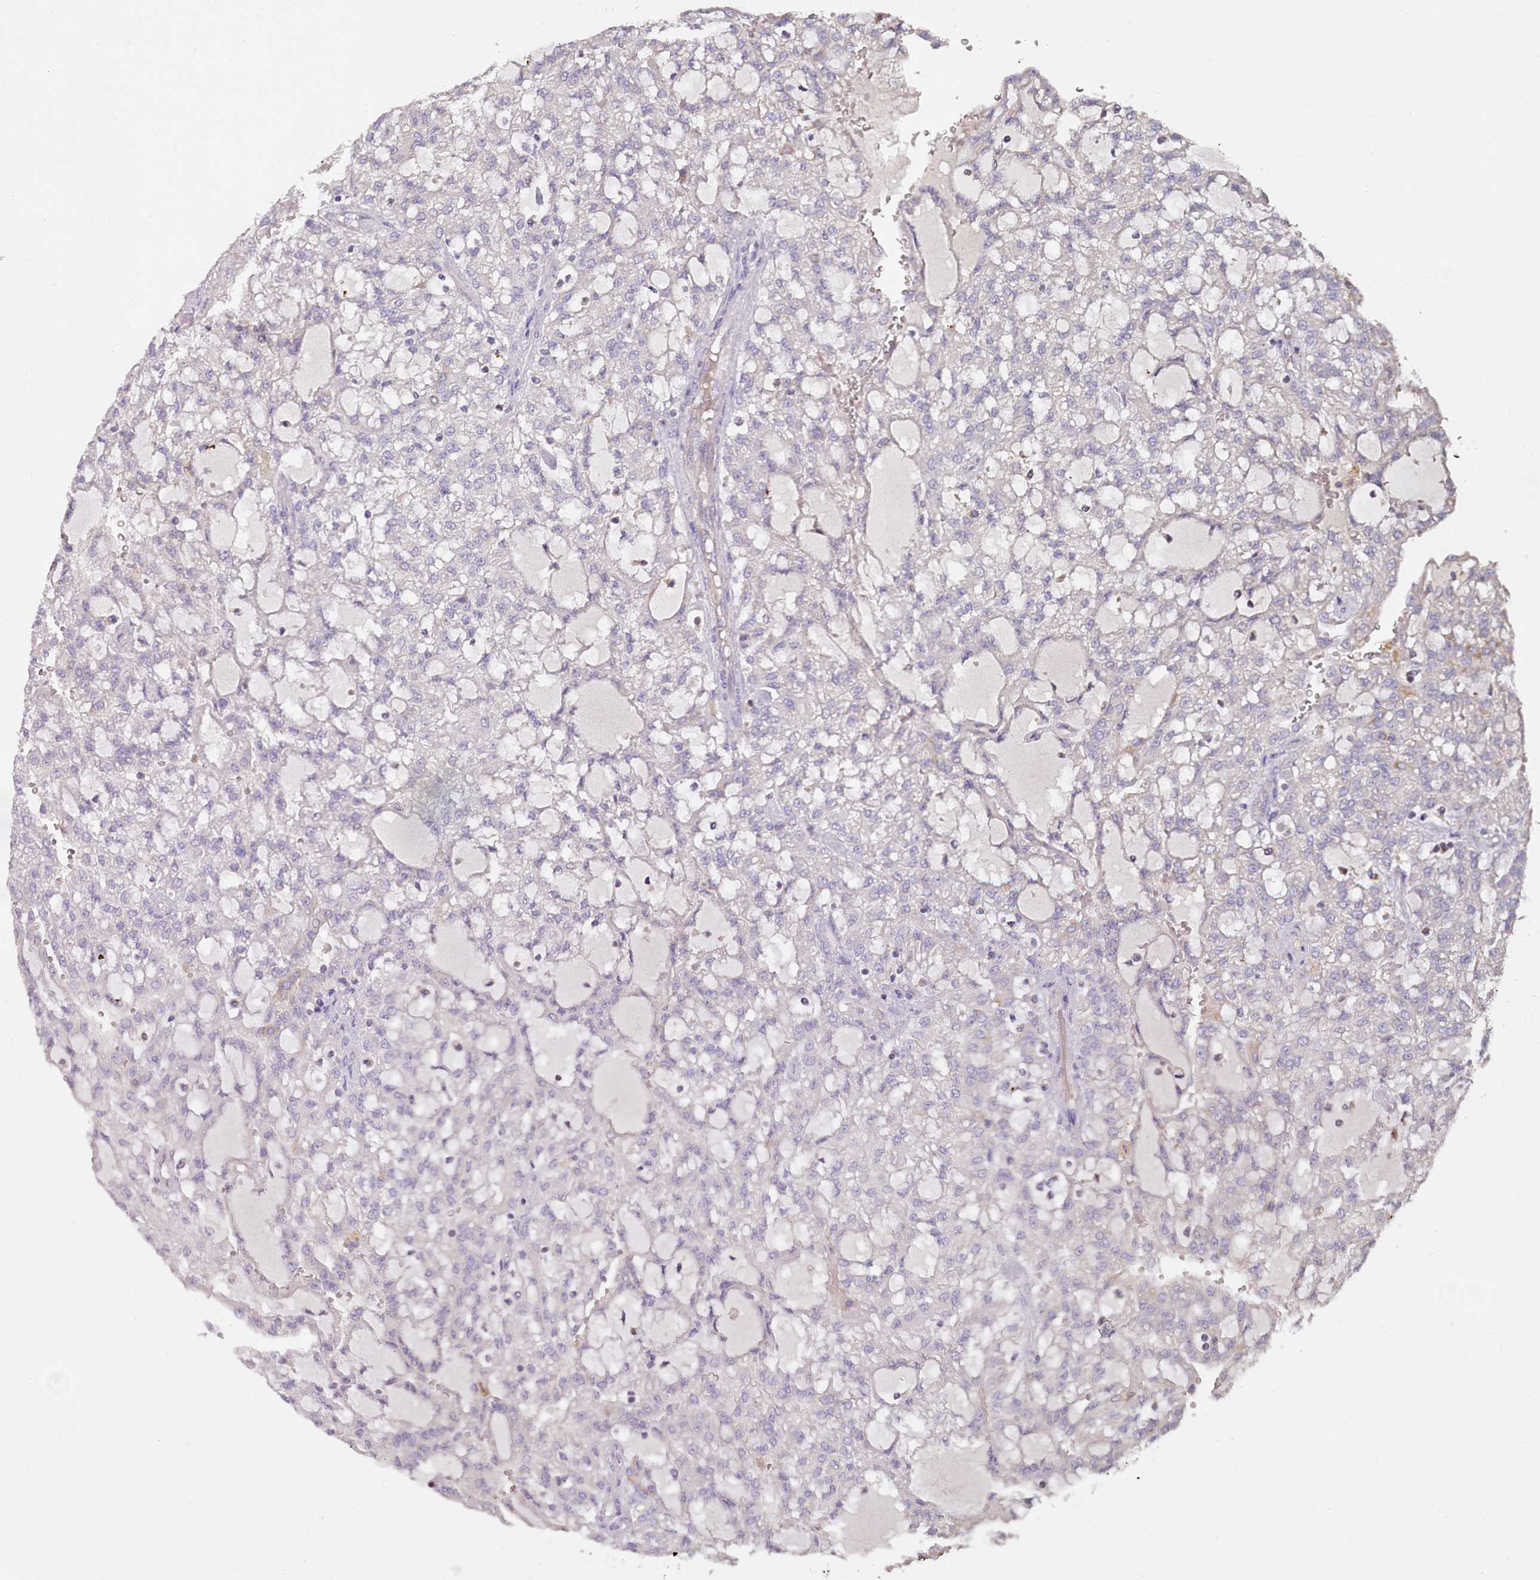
{"staining": {"intensity": "negative", "quantity": "none", "location": "none"}, "tissue": "renal cancer", "cell_type": "Tumor cells", "image_type": "cancer", "snomed": [{"axis": "morphology", "description": "Adenocarcinoma, NOS"}, {"axis": "topography", "description": "Kidney"}], "caption": "Renal adenocarcinoma stained for a protein using IHC displays no positivity tumor cells.", "gene": "ACSS1", "patient": {"sex": "male", "age": 63}}